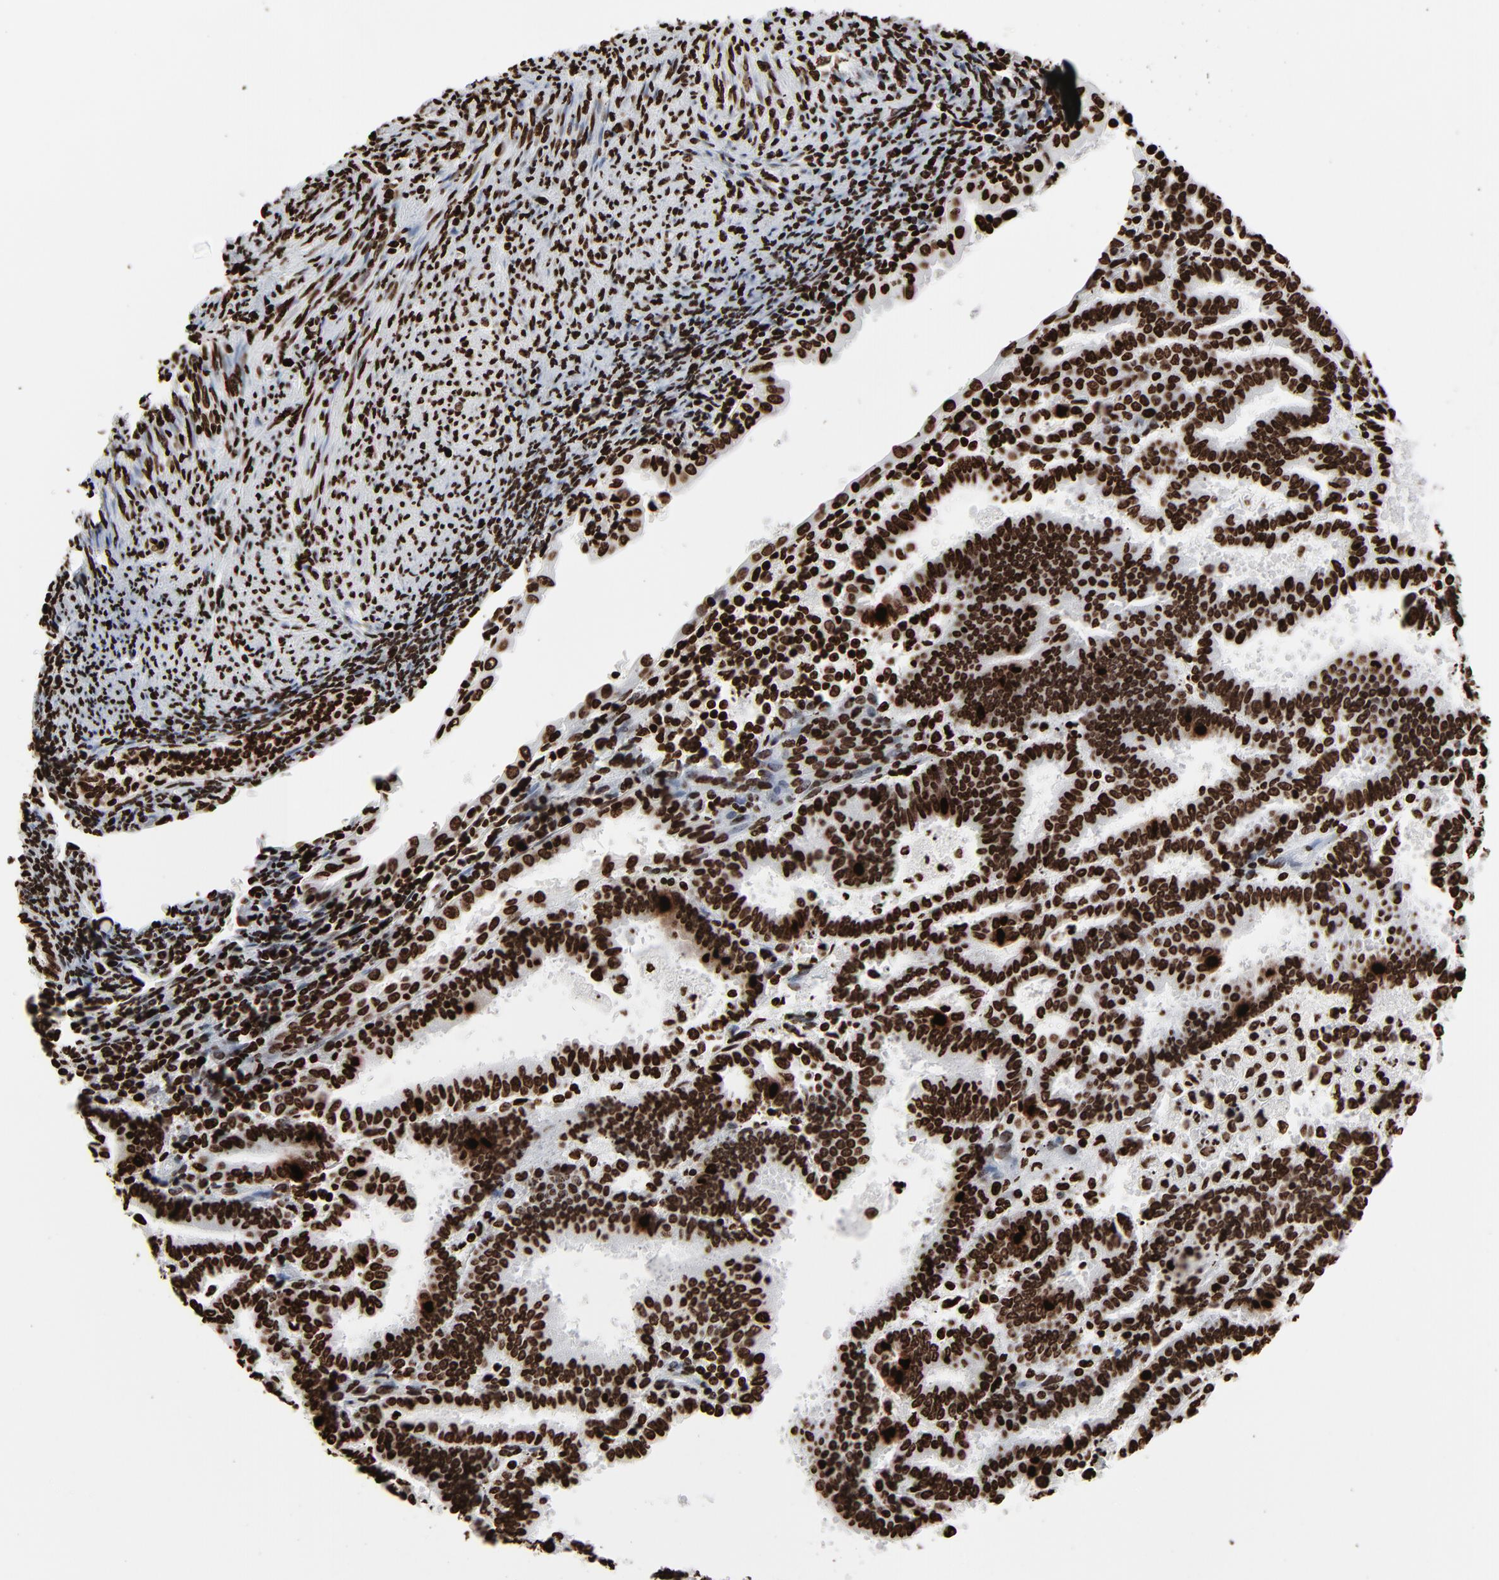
{"staining": {"intensity": "strong", "quantity": ">75%", "location": "nuclear"}, "tissue": "endometrial cancer", "cell_type": "Tumor cells", "image_type": "cancer", "snomed": [{"axis": "morphology", "description": "Adenocarcinoma, NOS"}, {"axis": "topography", "description": "Uterus"}], "caption": "Endometrial adenocarcinoma stained with a brown dye demonstrates strong nuclear positive expression in approximately >75% of tumor cells.", "gene": "H3-4", "patient": {"sex": "female", "age": 83}}